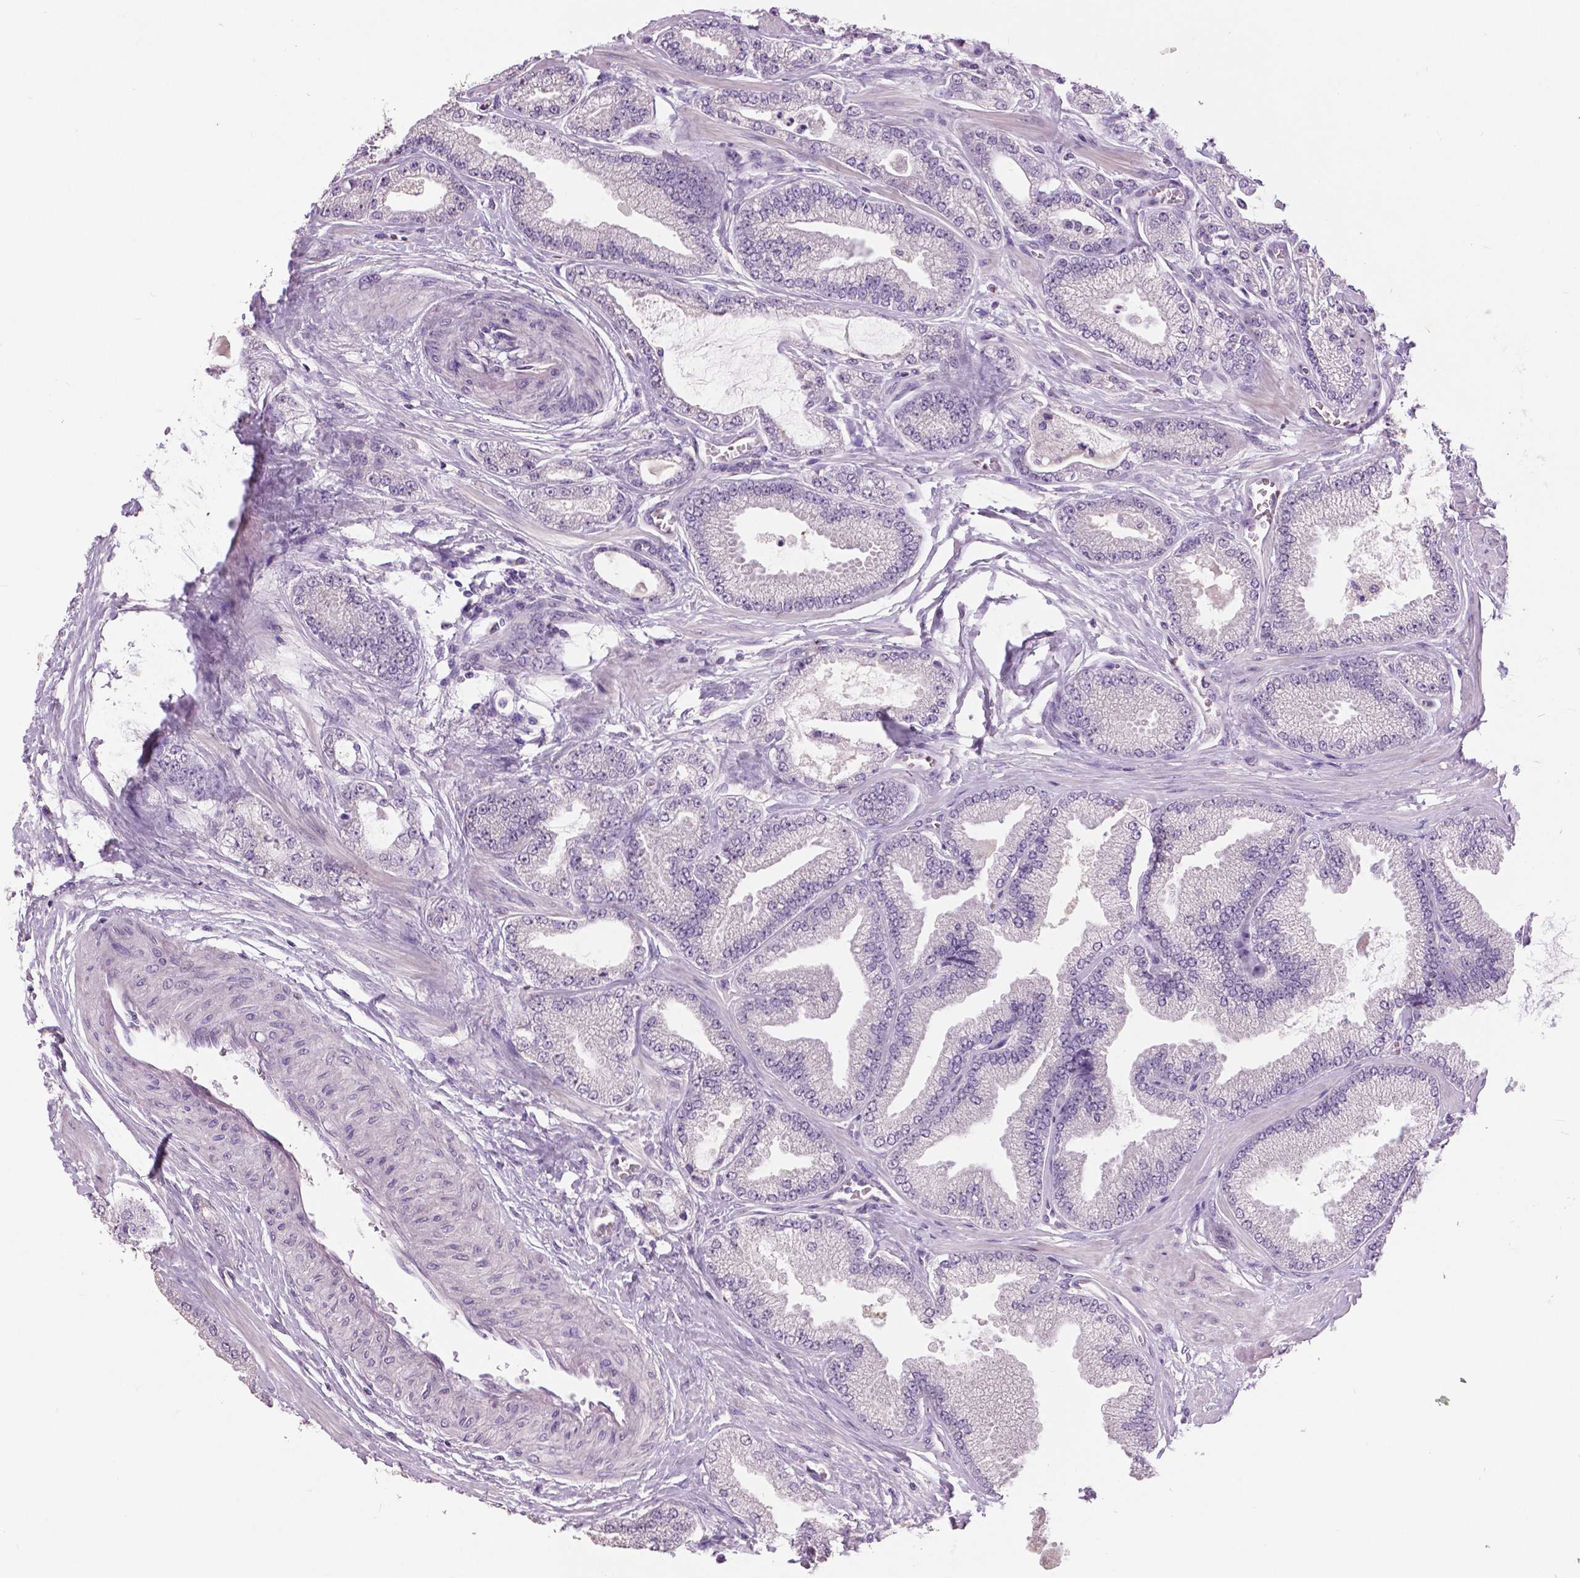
{"staining": {"intensity": "negative", "quantity": "none", "location": "none"}, "tissue": "prostate cancer", "cell_type": "Tumor cells", "image_type": "cancer", "snomed": [{"axis": "morphology", "description": "Adenocarcinoma, Low grade"}, {"axis": "topography", "description": "Prostate"}], "caption": "Tumor cells show no significant staining in adenocarcinoma (low-grade) (prostate). (DAB (3,3'-diaminobenzidine) immunohistochemistry (IHC), high magnification).", "gene": "GRIN2A", "patient": {"sex": "male", "age": 55}}